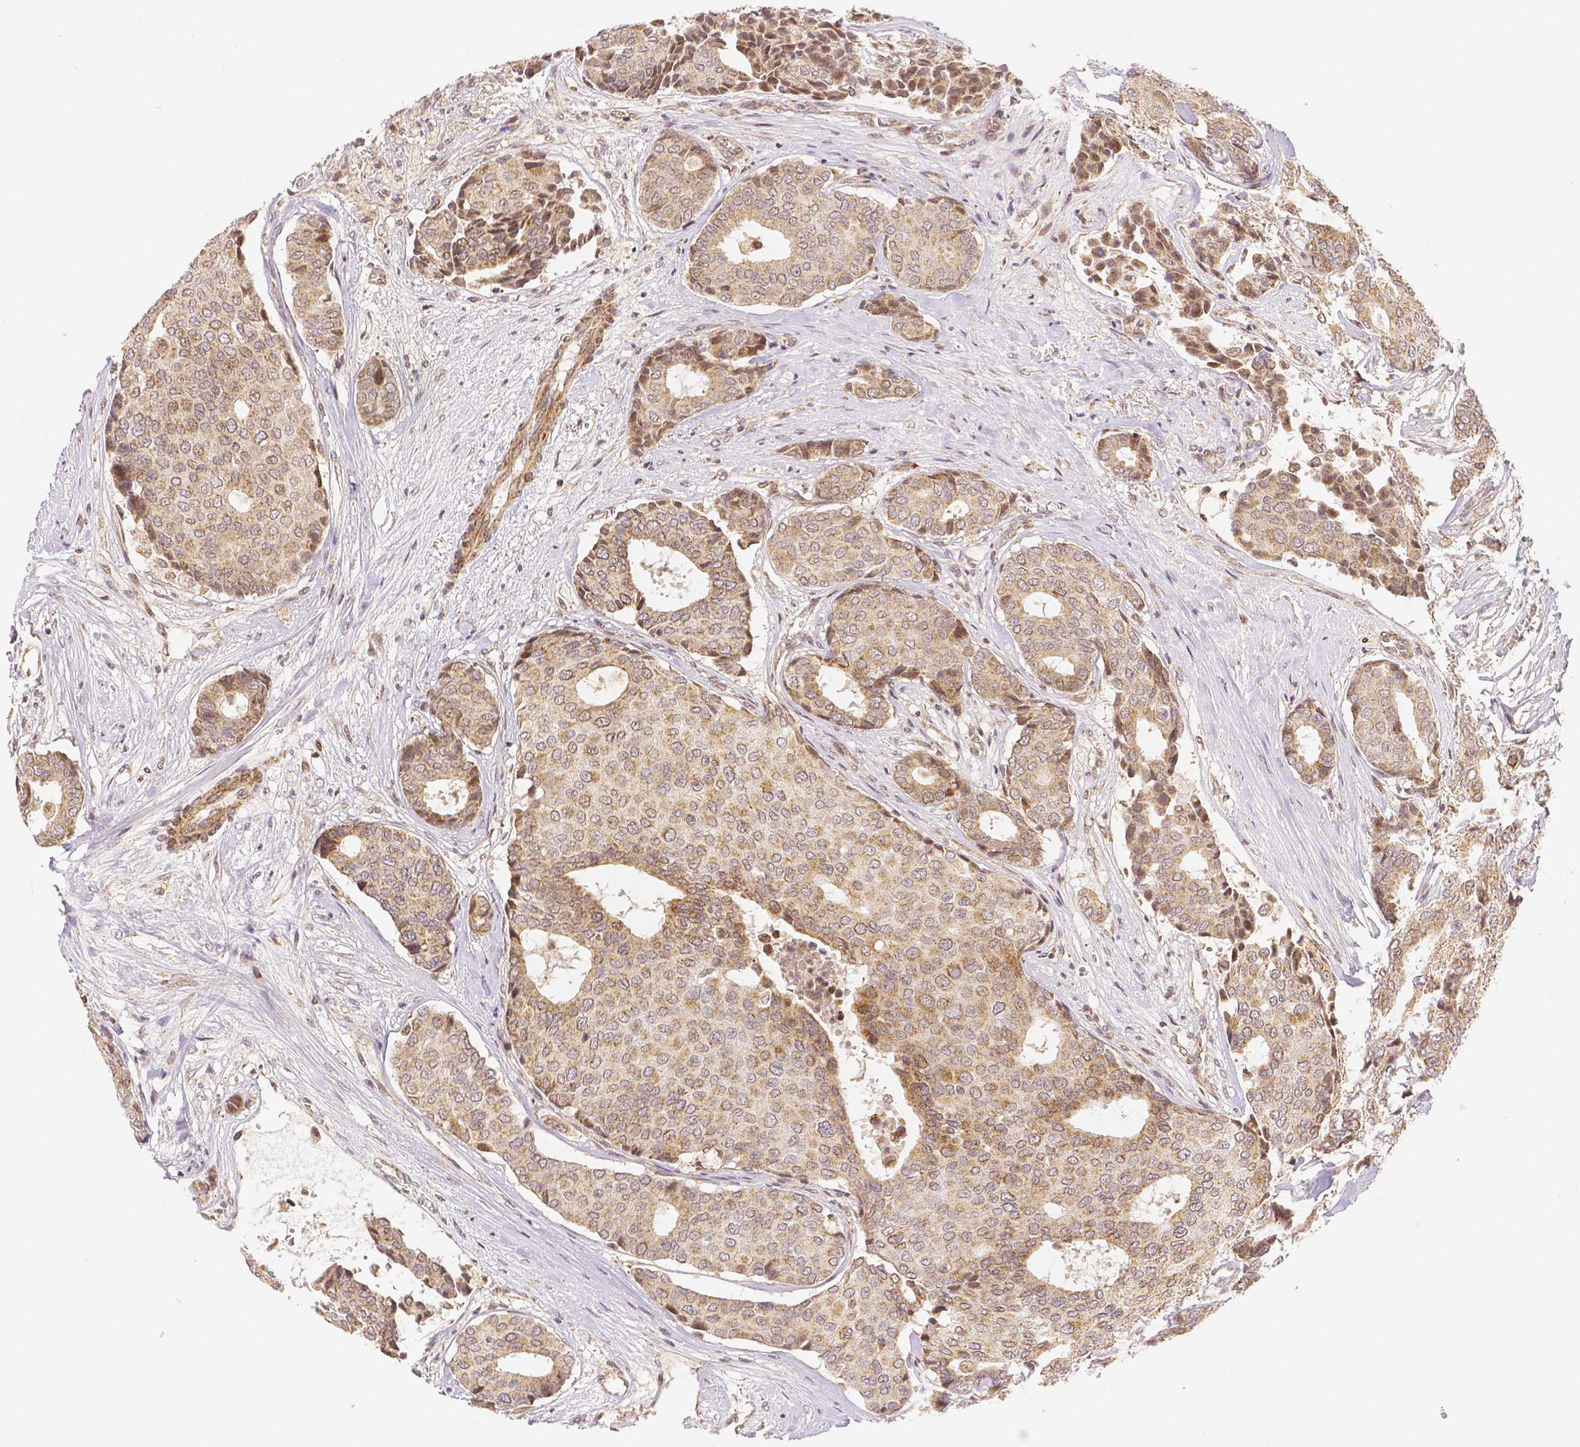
{"staining": {"intensity": "weak", "quantity": ">75%", "location": "cytoplasmic/membranous,nuclear"}, "tissue": "breast cancer", "cell_type": "Tumor cells", "image_type": "cancer", "snomed": [{"axis": "morphology", "description": "Duct carcinoma"}, {"axis": "topography", "description": "Breast"}], "caption": "Protein staining of intraductal carcinoma (breast) tissue demonstrates weak cytoplasmic/membranous and nuclear positivity in about >75% of tumor cells.", "gene": "RHOT1", "patient": {"sex": "female", "age": 75}}